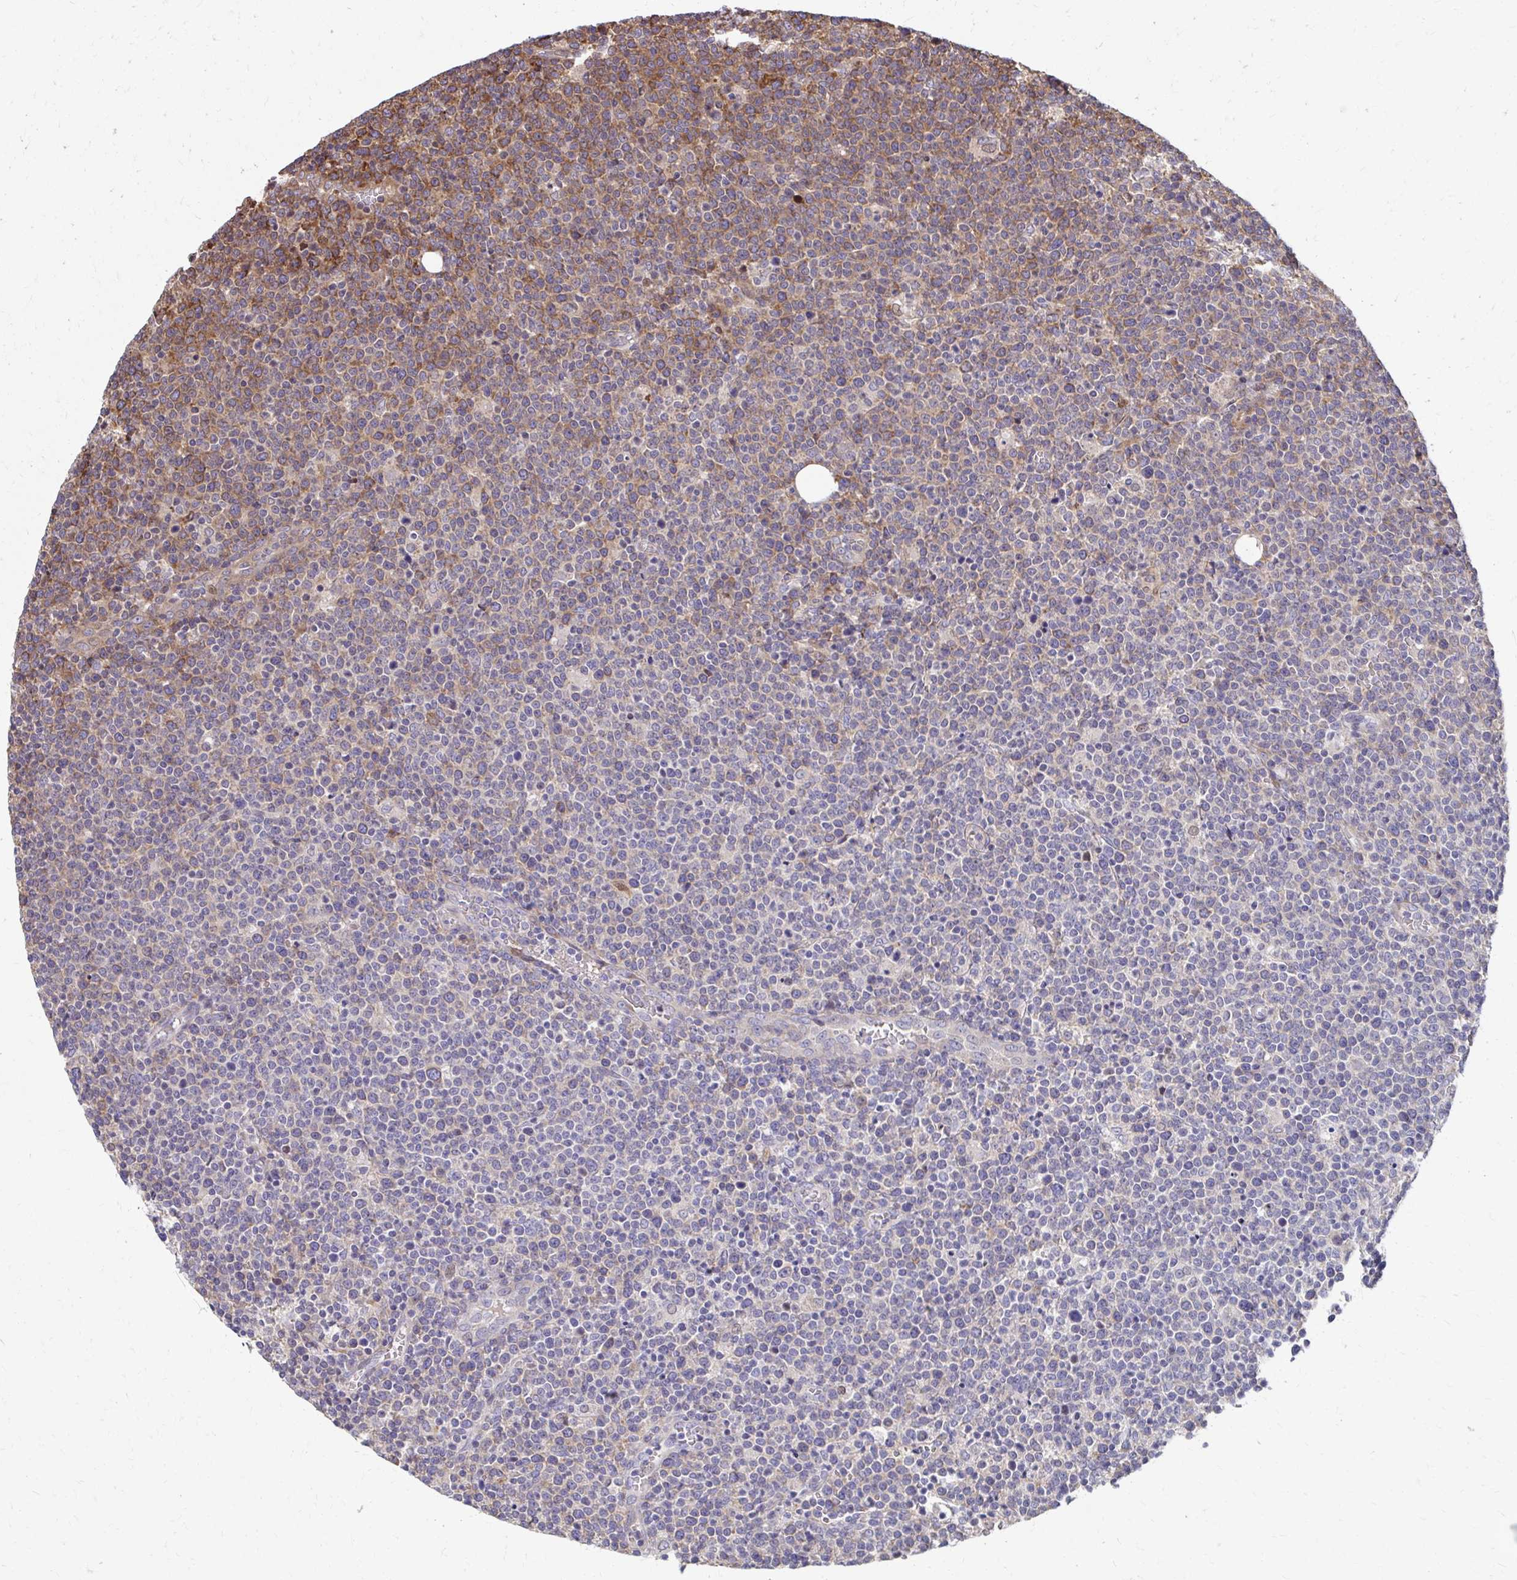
{"staining": {"intensity": "moderate", "quantity": "<25%", "location": "cytoplasmic/membranous"}, "tissue": "lymphoma", "cell_type": "Tumor cells", "image_type": "cancer", "snomed": [{"axis": "morphology", "description": "Malignant lymphoma, non-Hodgkin's type, High grade"}, {"axis": "topography", "description": "Lymph node"}], "caption": "DAB (3,3'-diaminobenzidine) immunohistochemical staining of lymphoma demonstrates moderate cytoplasmic/membranous protein positivity in approximately <25% of tumor cells.", "gene": "ZNF778", "patient": {"sex": "male", "age": 61}}